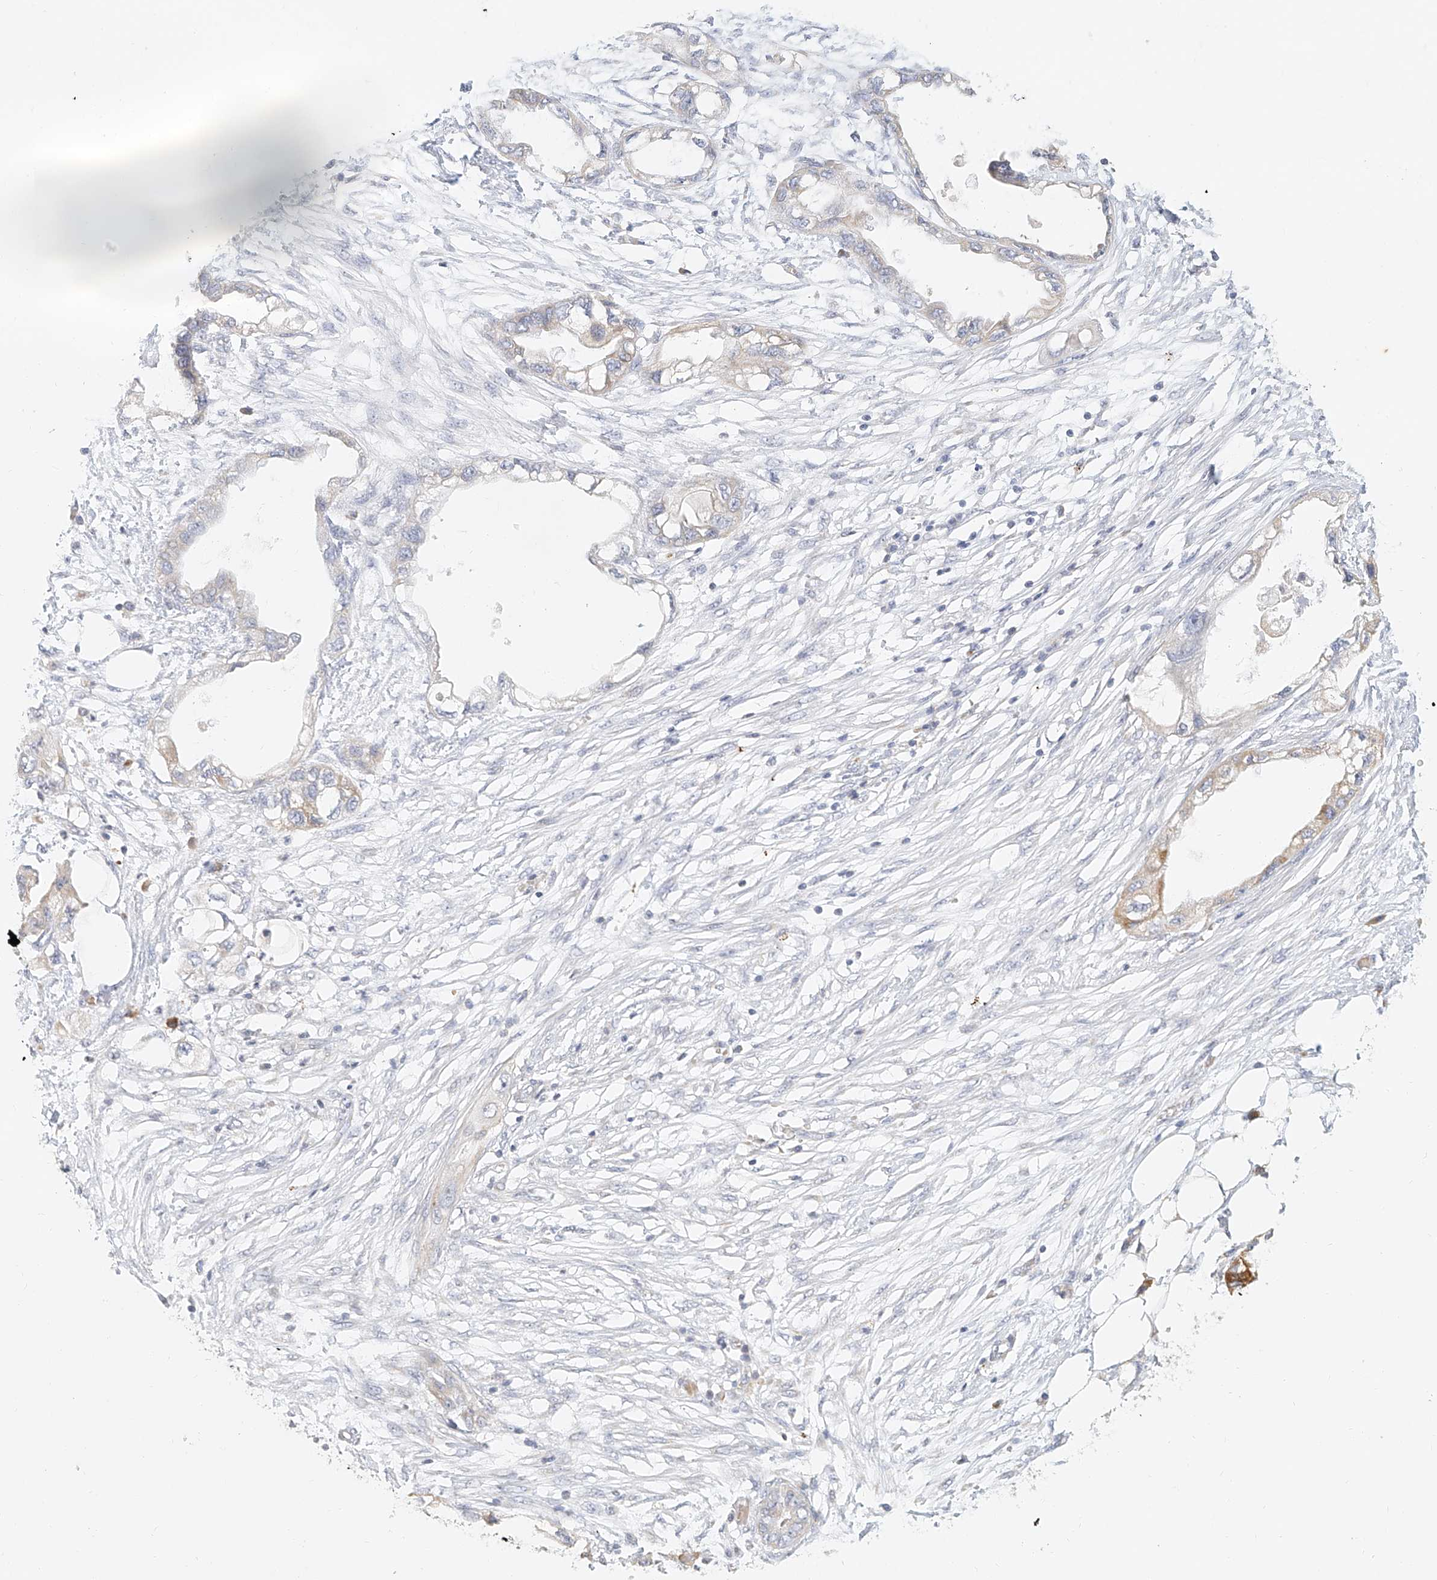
{"staining": {"intensity": "negative", "quantity": "none", "location": "none"}, "tissue": "endometrial cancer", "cell_type": "Tumor cells", "image_type": "cancer", "snomed": [{"axis": "morphology", "description": "Adenocarcinoma, NOS"}, {"axis": "morphology", "description": "Adenocarcinoma, metastatic, NOS"}, {"axis": "topography", "description": "Adipose tissue"}, {"axis": "topography", "description": "Endometrium"}], "caption": "Immunohistochemical staining of human endometrial cancer shows no significant positivity in tumor cells. Brightfield microscopy of immunohistochemistry (IHC) stained with DAB (brown) and hematoxylin (blue), captured at high magnification.", "gene": "CXorf58", "patient": {"sex": "female", "age": 67}}